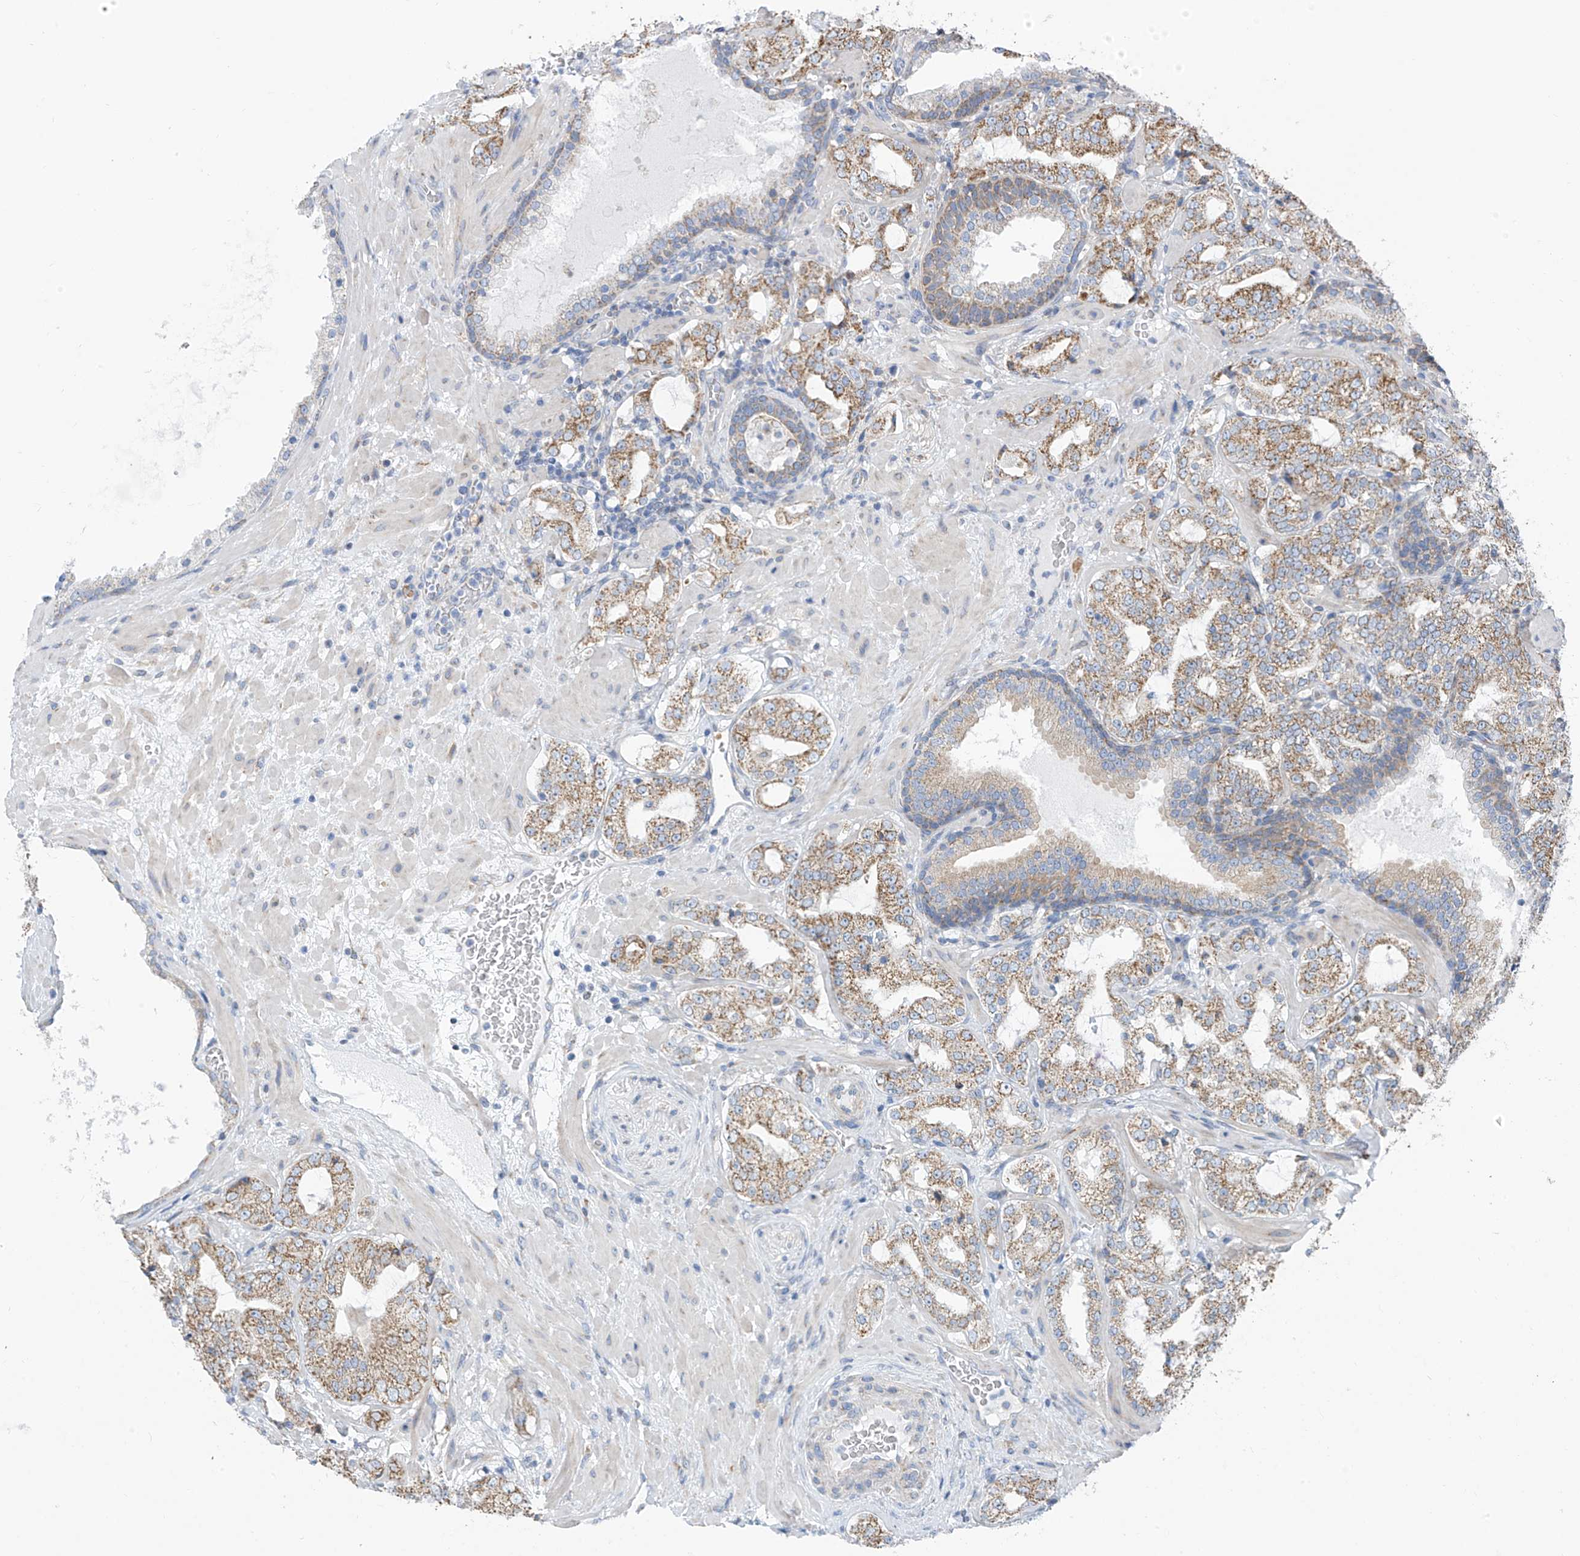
{"staining": {"intensity": "moderate", "quantity": ">75%", "location": "cytoplasmic/membranous"}, "tissue": "prostate cancer", "cell_type": "Tumor cells", "image_type": "cancer", "snomed": [{"axis": "morphology", "description": "Adenocarcinoma, High grade"}, {"axis": "topography", "description": "Prostate"}], "caption": "Immunohistochemical staining of prostate cancer reveals moderate cytoplasmic/membranous protein staining in about >75% of tumor cells.", "gene": "EOMES", "patient": {"sex": "male", "age": 64}}